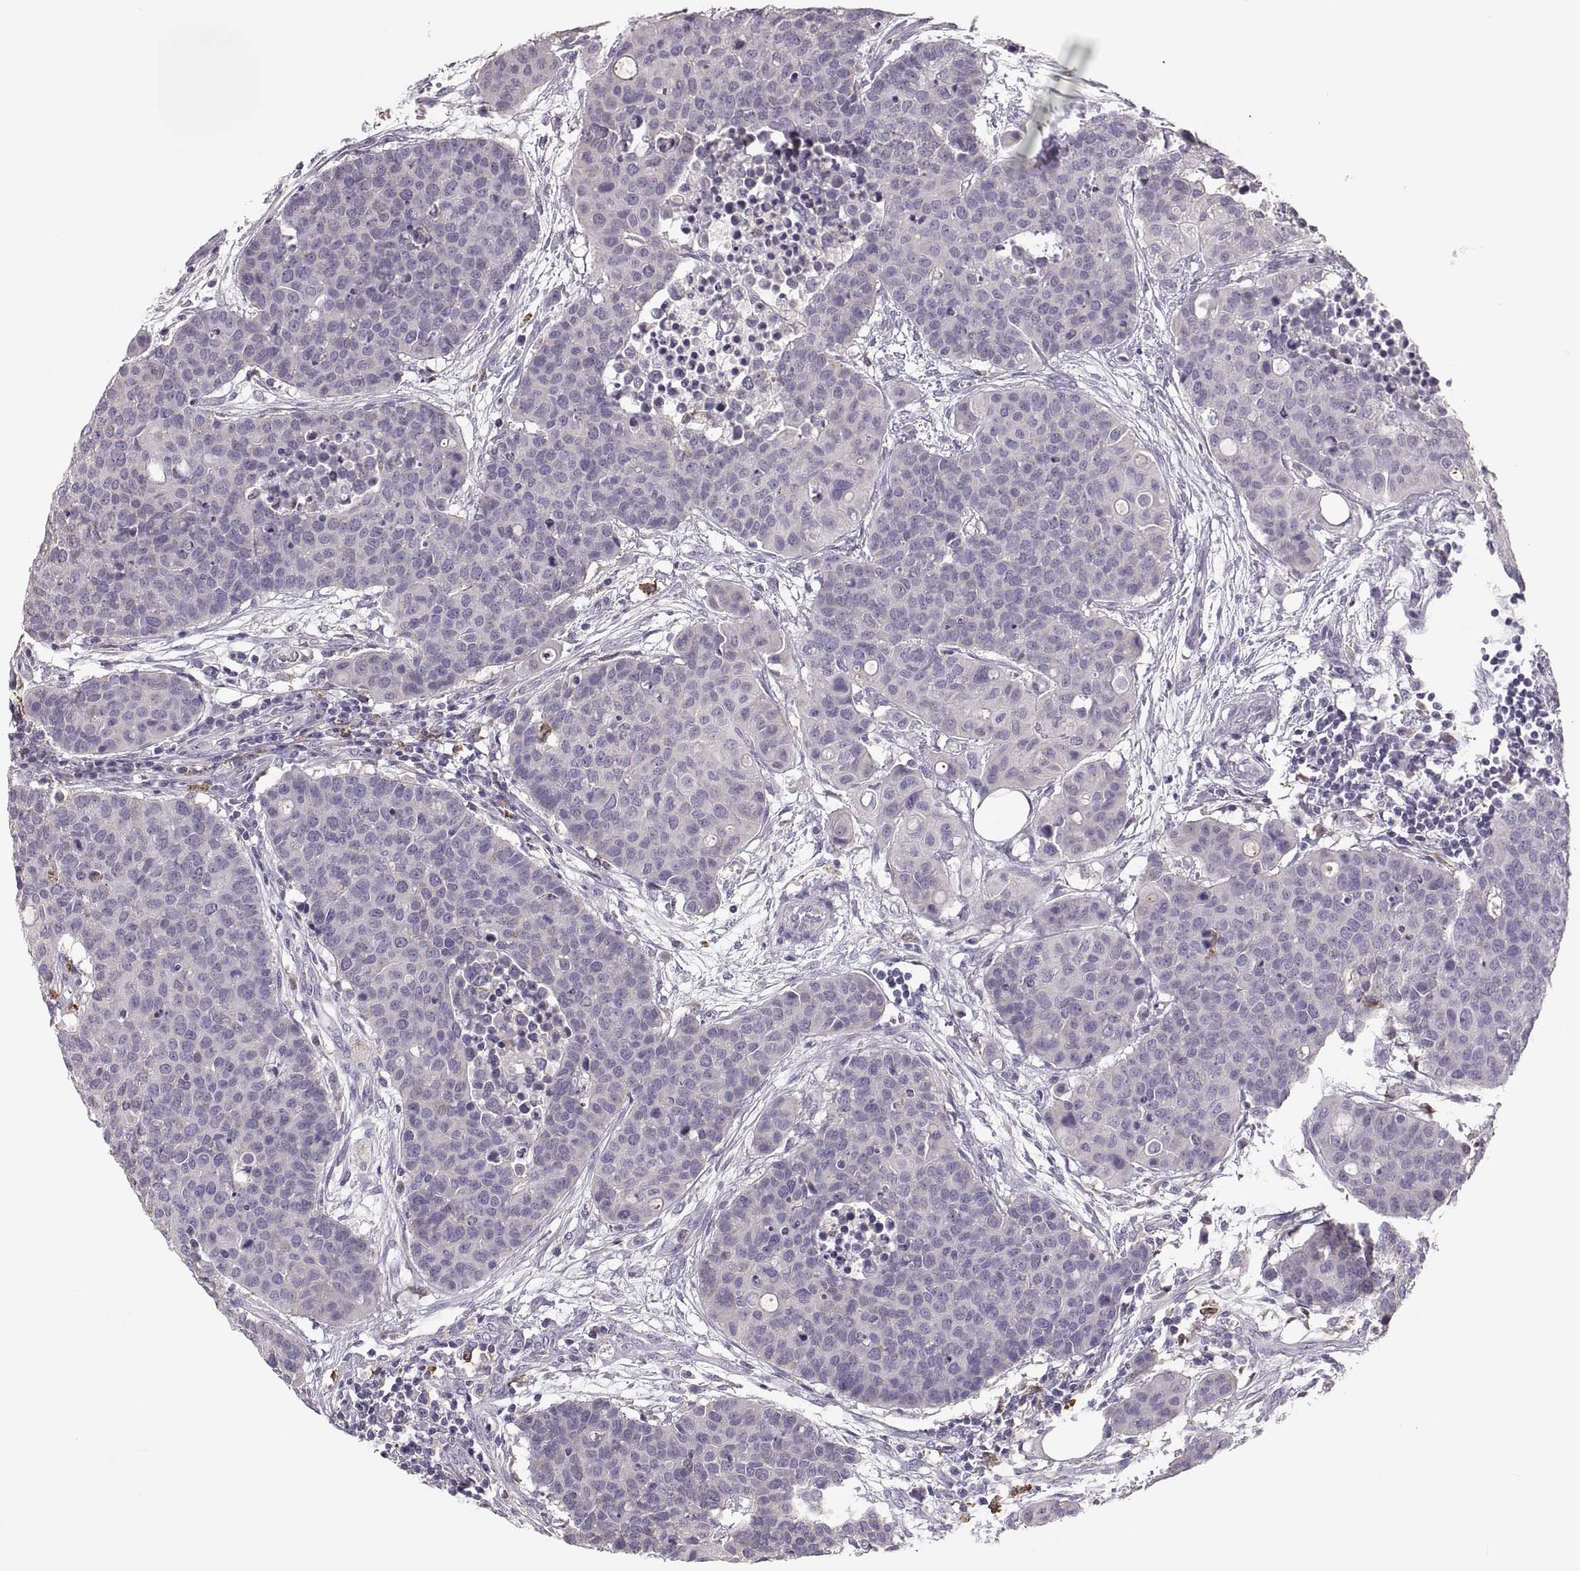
{"staining": {"intensity": "negative", "quantity": "none", "location": "none"}, "tissue": "carcinoid", "cell_type": "Tumor cells", "image_type": "cancer", "snomed": [{"axis": "morphology", "description": "Carcinoid, malignant, NOS"}, {"axis": "topography", "description": "Colon"}], "caption": "High power microscopy micrograph of an IHC micrograph of carcinoid (malignant), revealing no significant staining in tumor cells. The staining is performed using DAB (3,3'-diaminobenzidine) brown chromogen with nuclei counter-stained in using hematoxylin.", "gene": "RUNDC3A", "patient": {"sex": "male", "age": 81}}